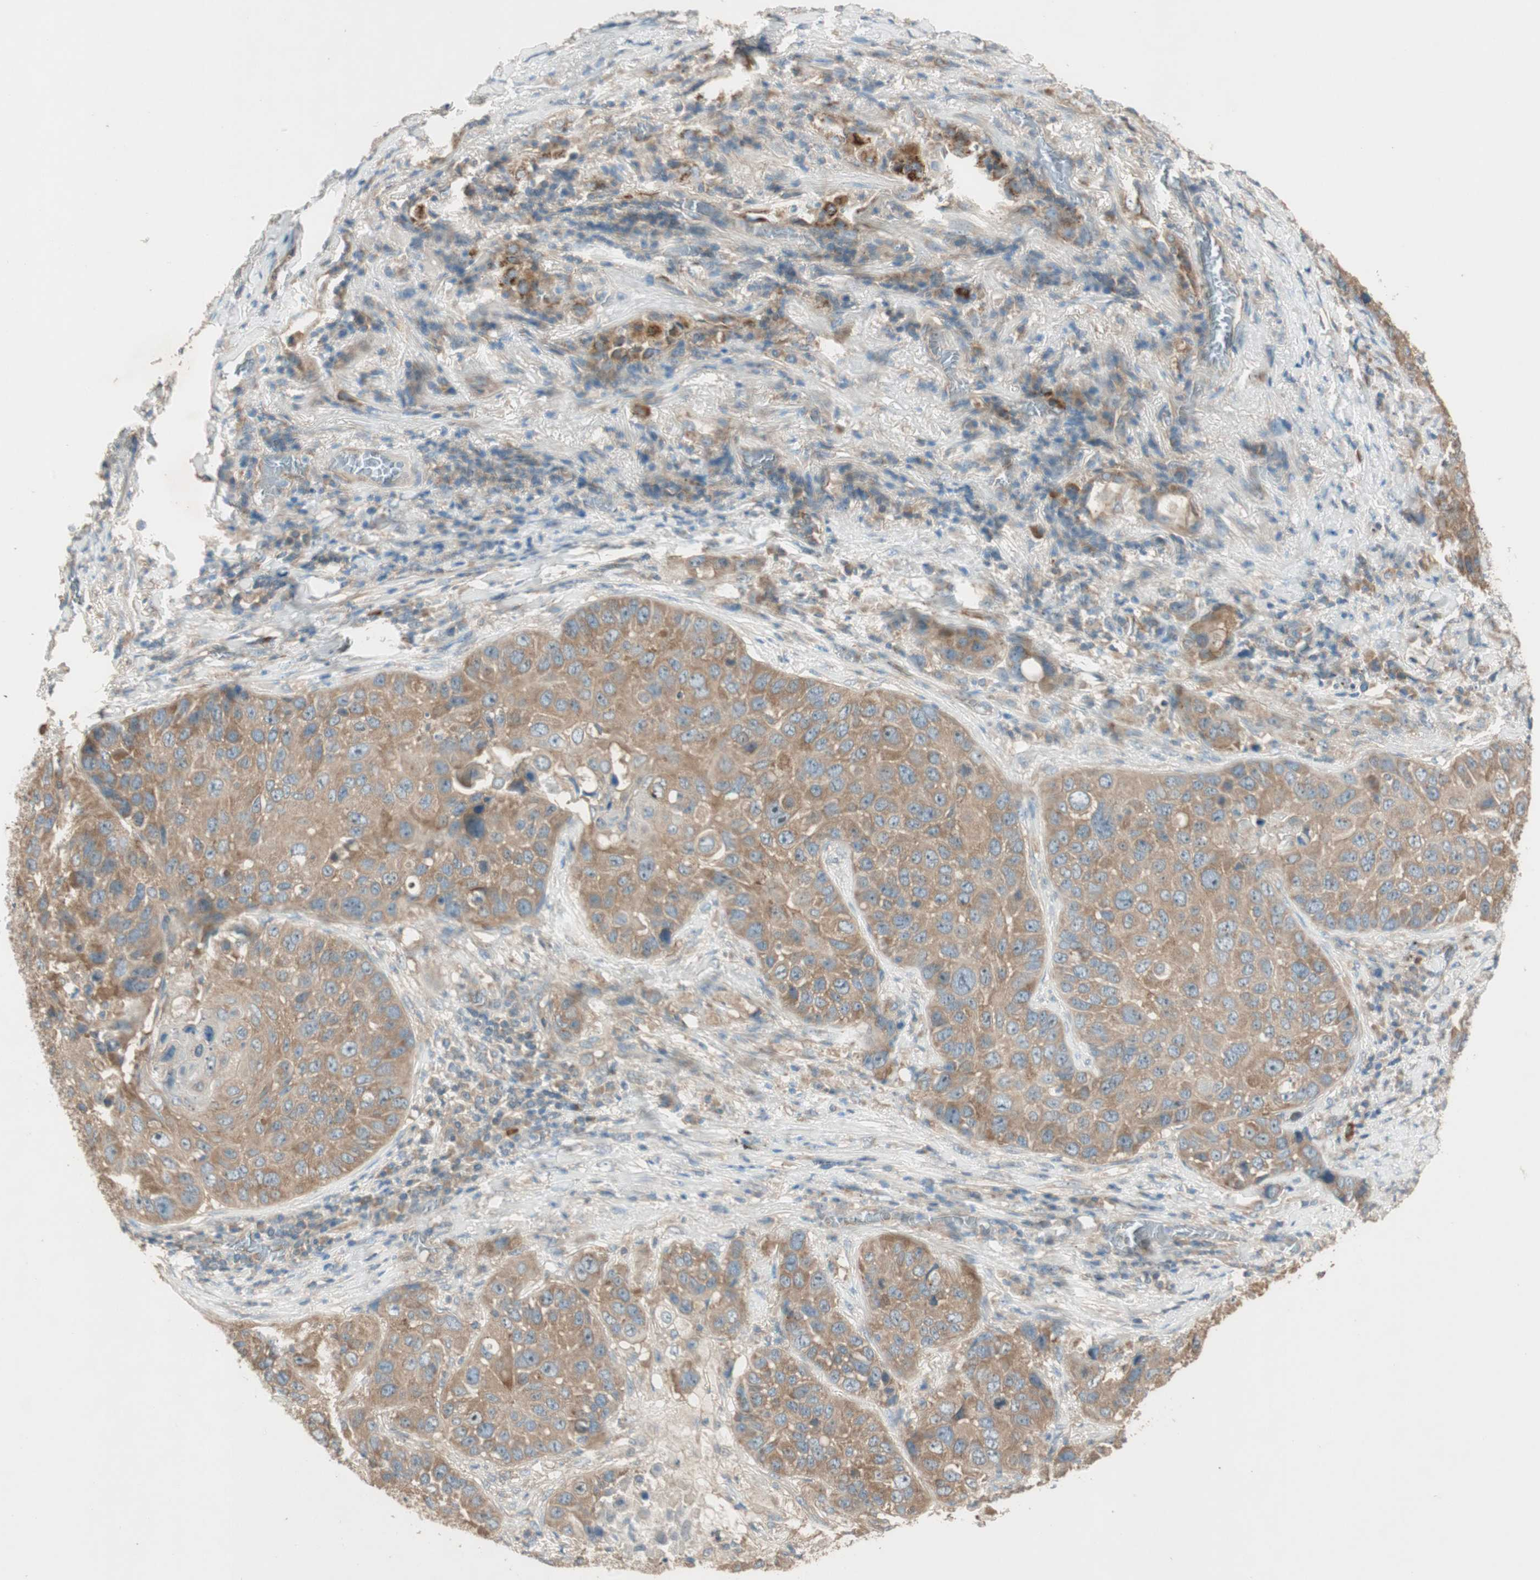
{"staining": {"intensity": "moderate", "quantity": ">75%", "location": "cytoplasmic/membranous"}, "tissue": "lung cancer", "cell_type": "Tumor cells", "image_type": "cancer", "snomed": [{"axis": "morphology", "description": "Squamous cell carcinoma, NOS"}, {"axis": "topography", "description": "Lung"}], "caption": "Lung cancer (squamous cell carcinoma) tissue shows moderate cytoplasmic/membranous expression in approximately >75% of tumor cells, visualized by immunohistochemistry.", "gene": "CC2D1A", "patient": {"sex": "male", "age": 57}}